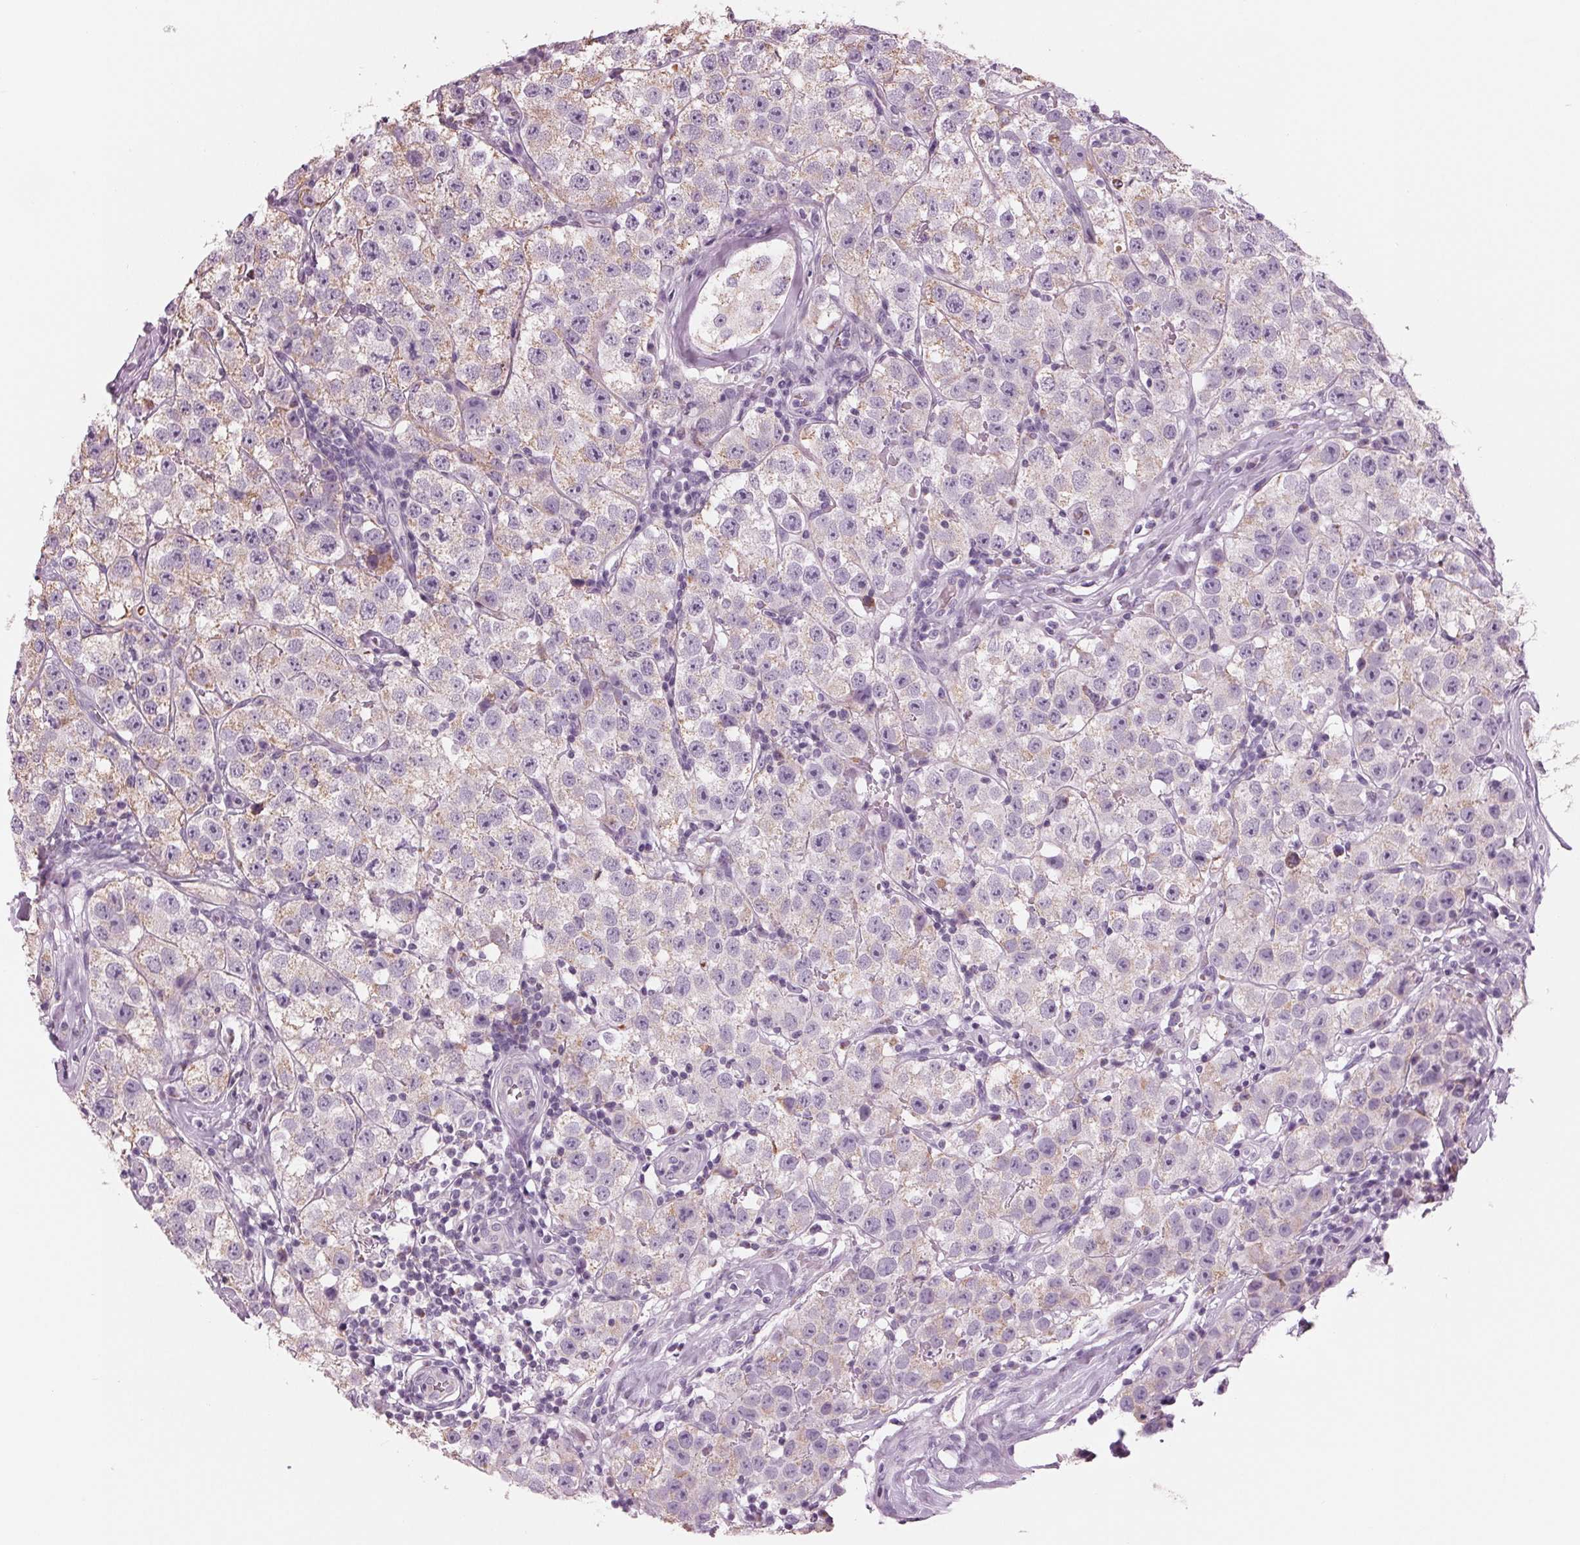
{"staining": {"intensity": "negative", "quantity": "none", "location": "none"}, "tissue": "testis cancer", "cell_type": "Tumor cells", "image_type": "cancer", "snomed": [{"axis": "morphology", "description": "Seminoma, NOS"}, {"axis": "topography", "description": "Testis"}], "caption": "Testis cancer (seminoma) was stained to show a protein in brown. There is no significant positivity in tumor cells.", "gene": "SAMD4A", "patient": {"sex": "male", "age": 34}}